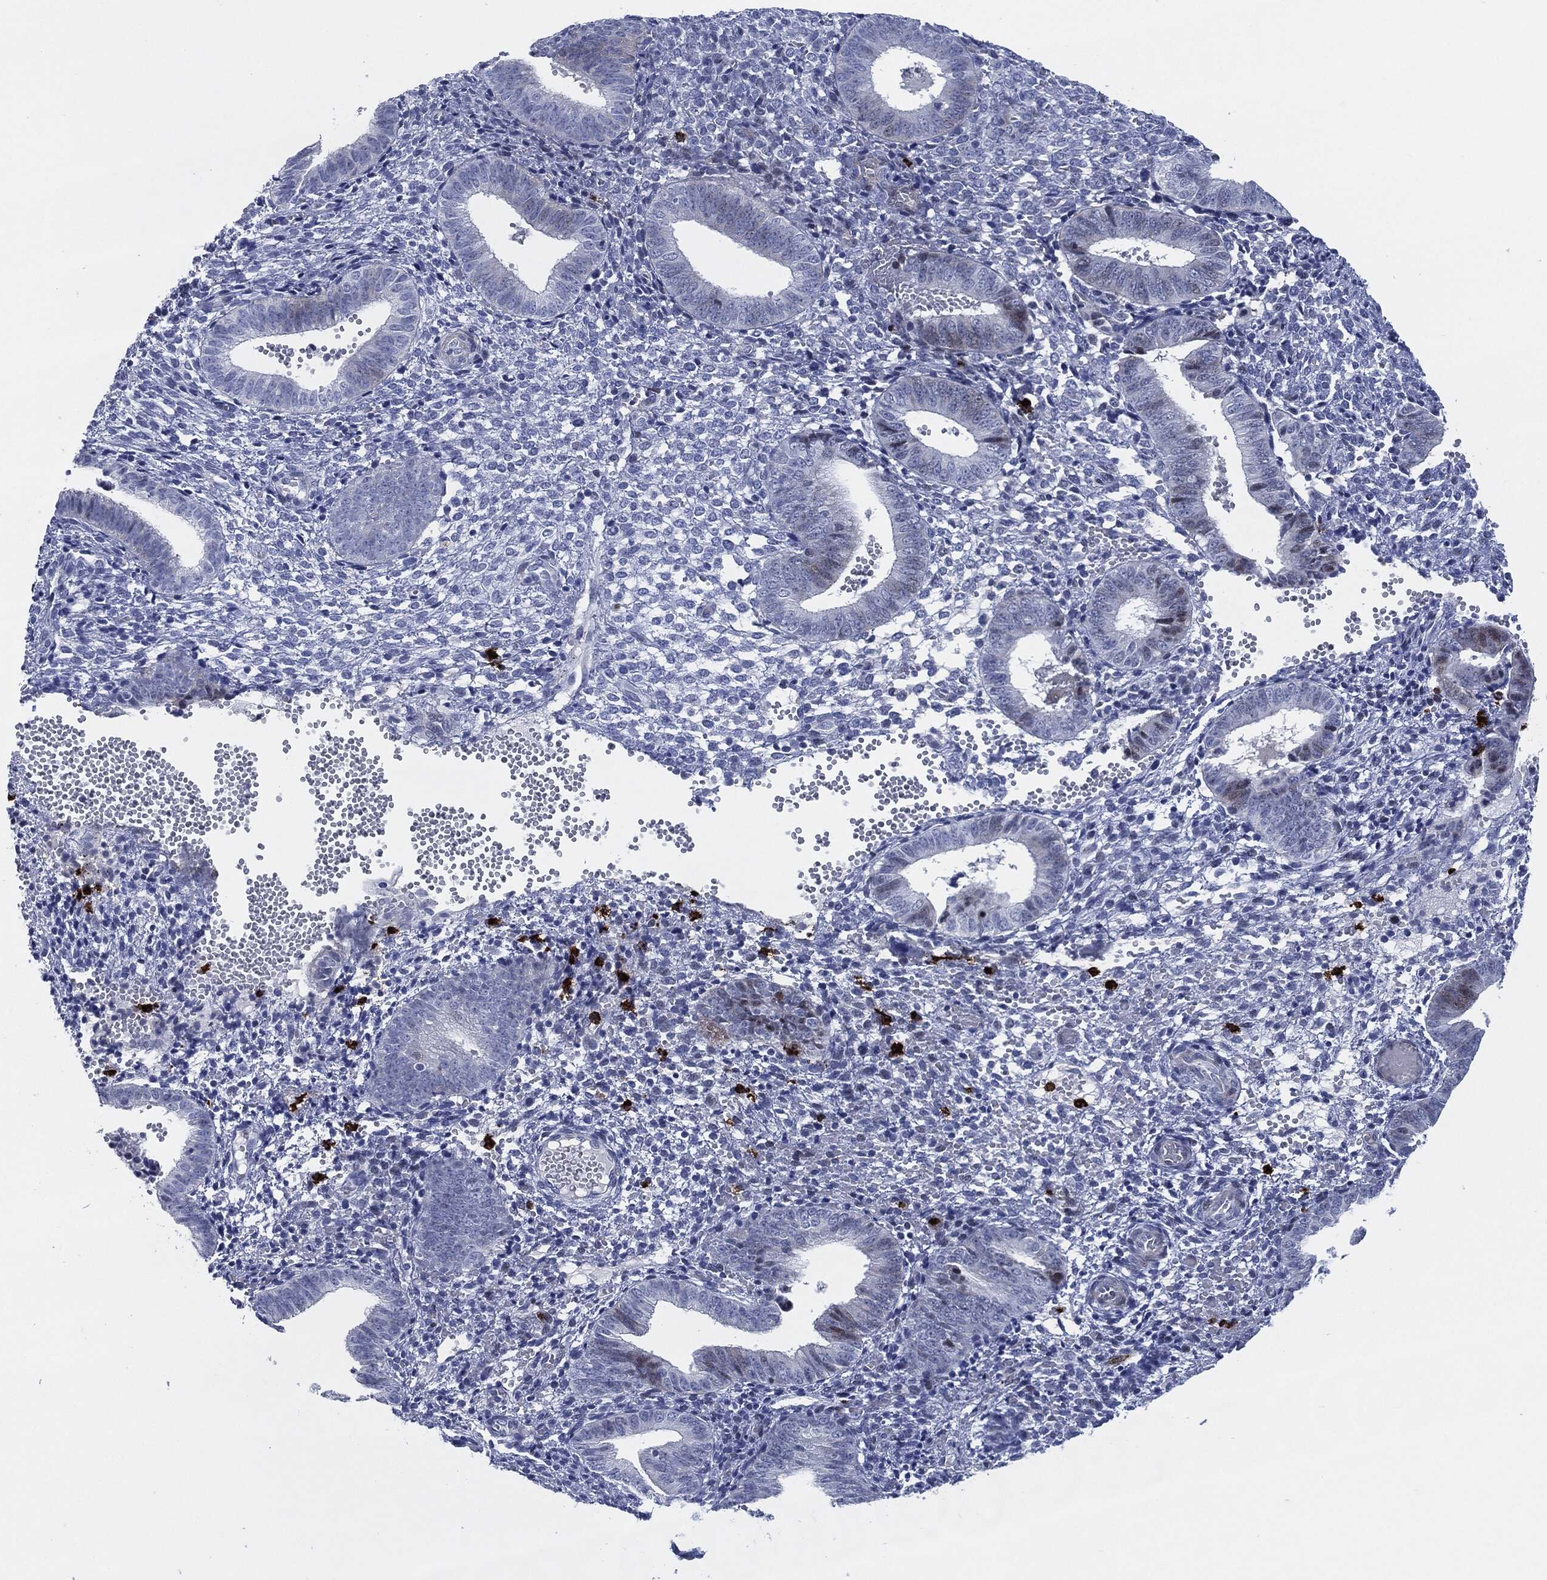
{"staining": {"intensity": "negative", "quantity": "none", "location": "none"}, "tissue": "endometrium", "cell_type": "Cells in endometrial stroma", "image_type": "normal", "snomed": [{"axis": "morphology", "description": "Normal tissue, NOS"}, {"axis": "topography", "description": "Endometrium"}], "caption": "The histopathology image exhibits no significant expression in cells in endometrial stroma of endometrium.", "gene": "MPO", "patient": {"sex": "female", "age": 42}}